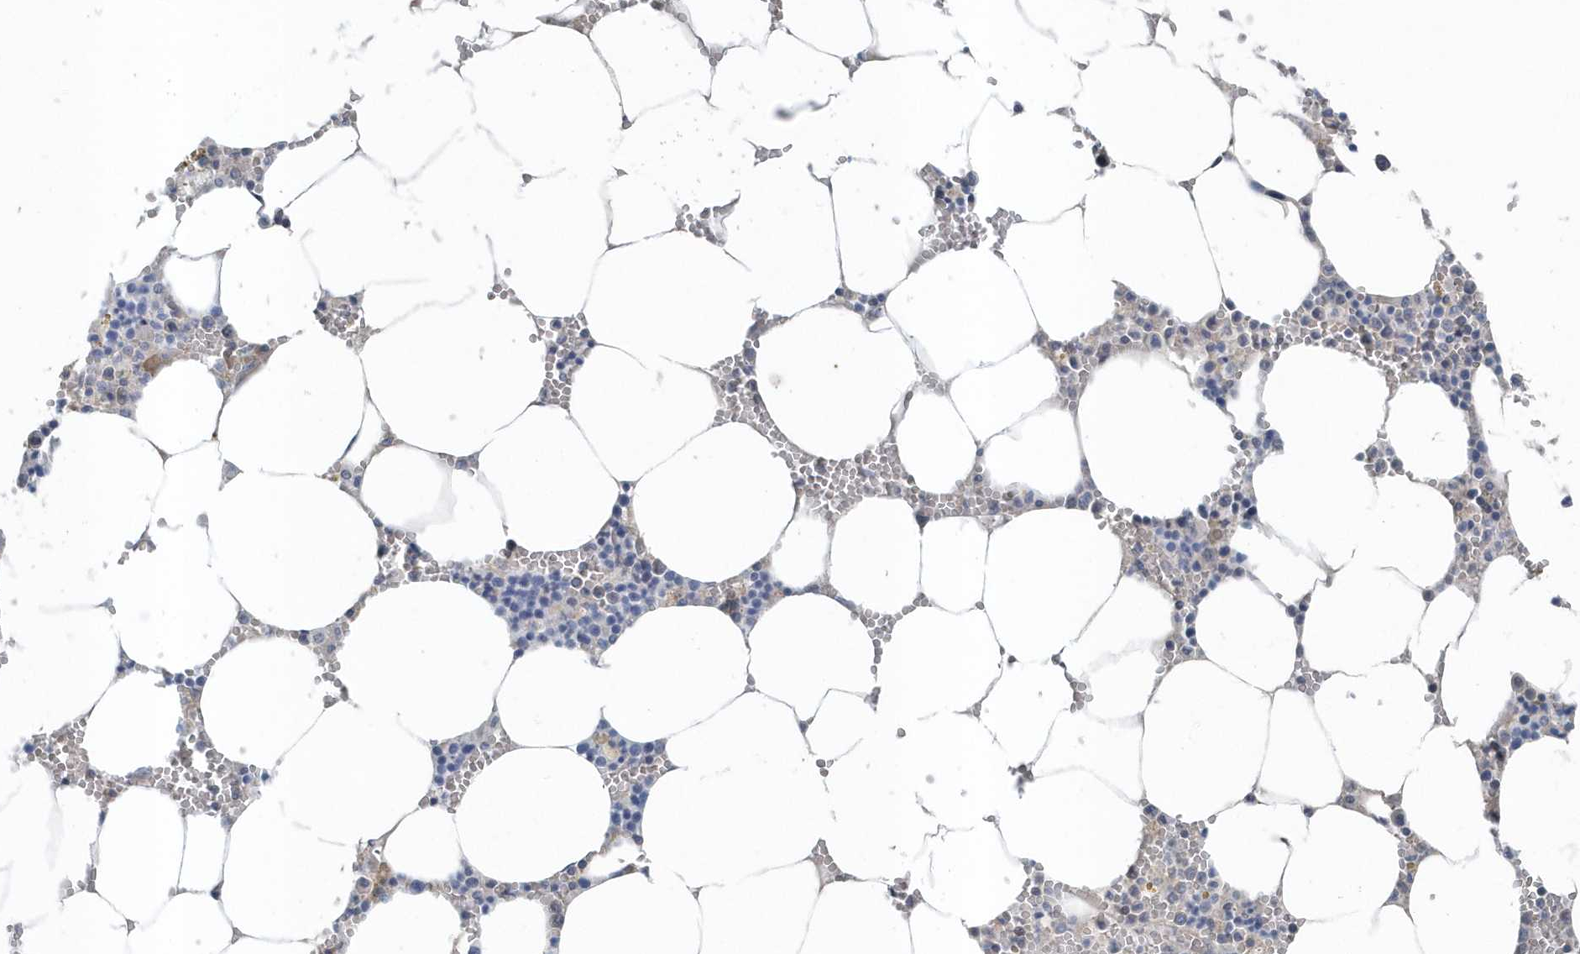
{"staining": {"intensity": "weak", "quantity": "<25%", "location": "cytoplasmic/membranous"}, "tissue": "bone marrow", "cell_type": "Hematopoietic cells", "image_type": "normal", "snomed": [{"axis": "morphology", "description": "Normal tissue, NOS"}, {"axis": "topography", "description": "Bone marrow"}], "caption": "Hematopoietic cells show no significant expression in benign bone marrow.", "gene": "MCC", "patient": {"sex": "male", "age": 70}}